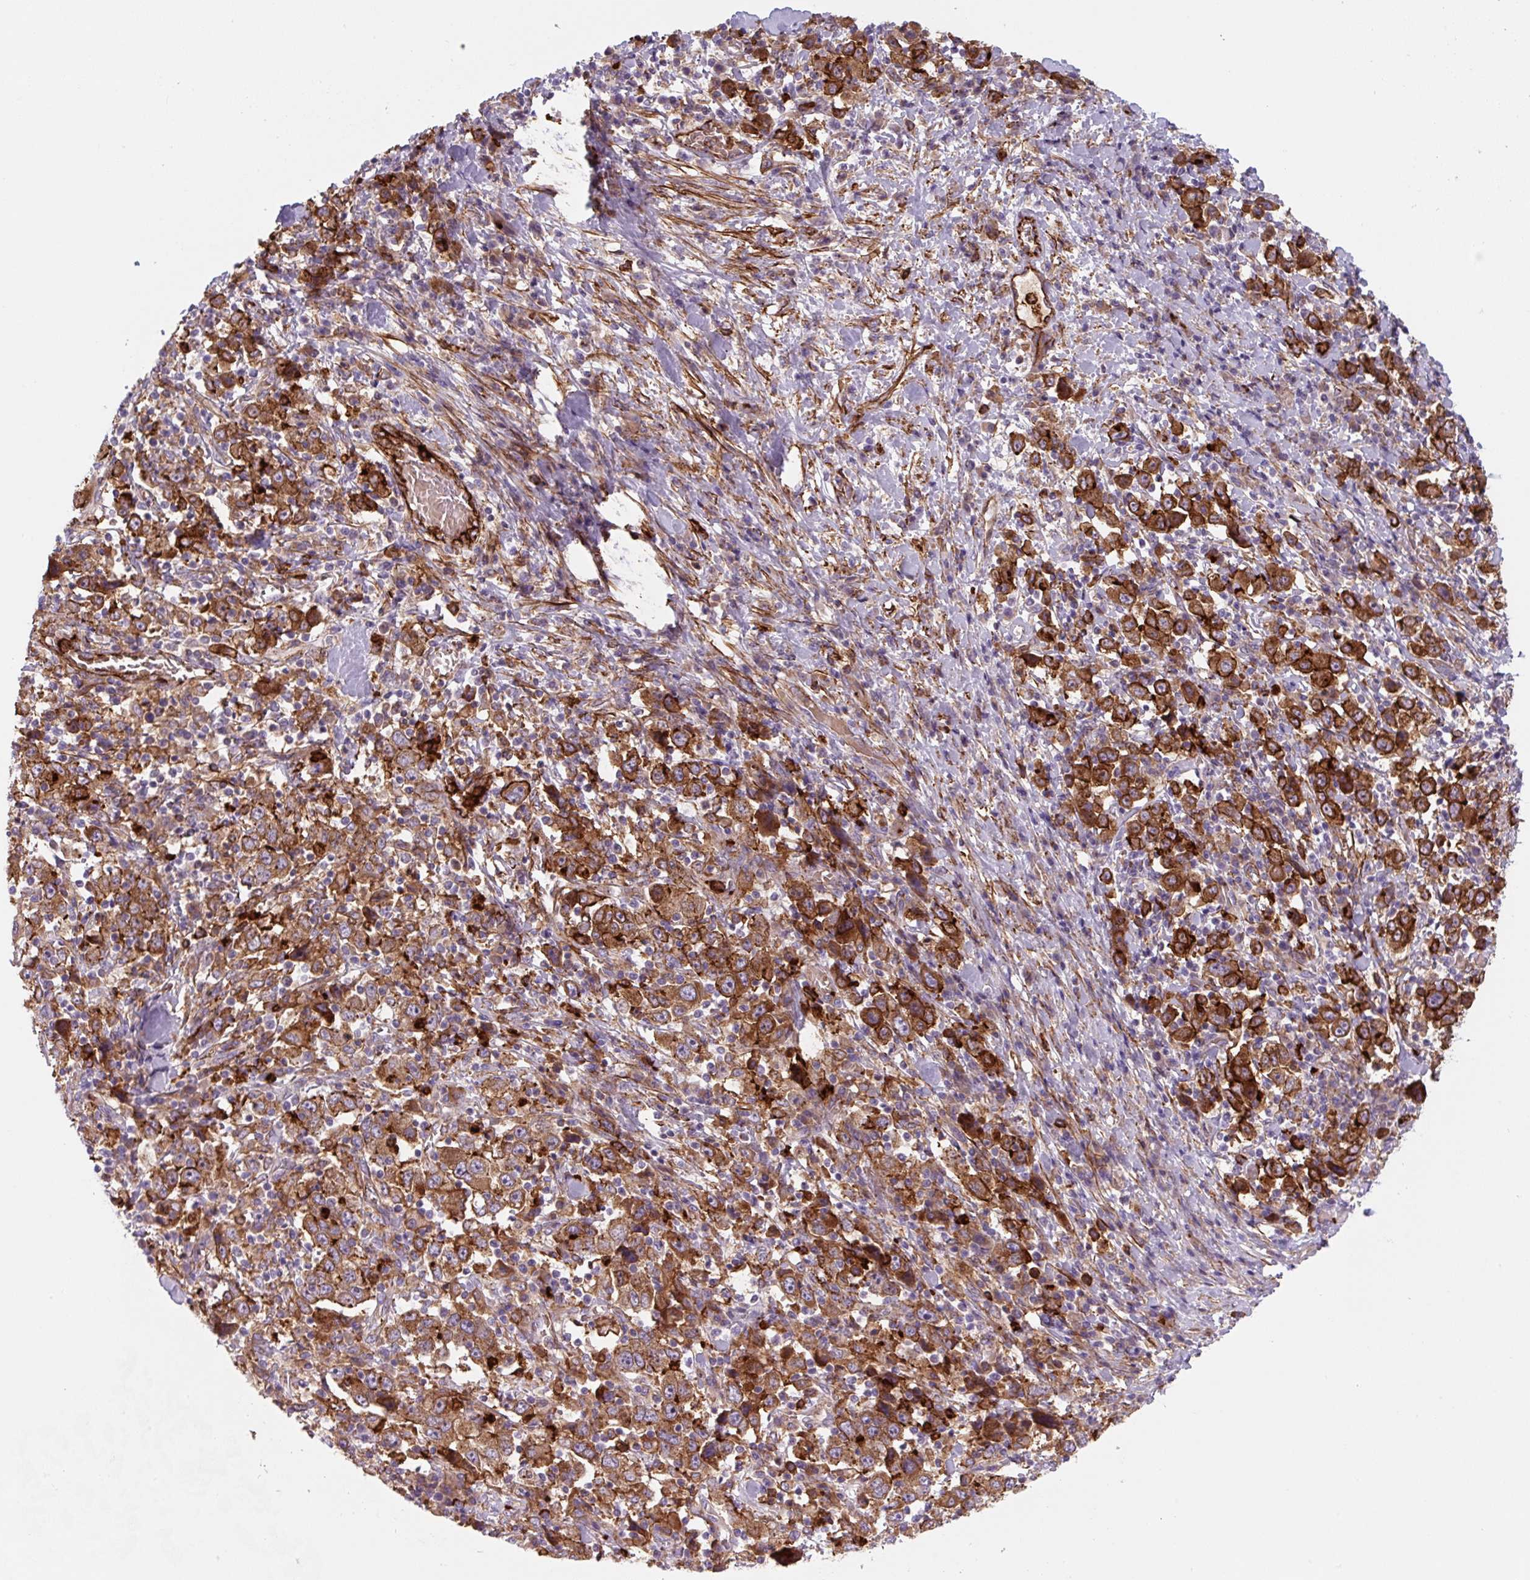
{"staining": {"intensity": "strong", "quantity": ">75%", "location": "cytoplasmic/membranous"}, "tissue": "stomach cancer", "cell_type": "Tumor cells", "image_type": "cancer", "snomed": [{"axis": "morphology", "description": "Normal tissue, NOS"}, {"axis": "morphology", "description": "Adenocarcinoma, NOS"}, {"axis": "topography", "description": "Stomach, upper"}, {"axis": "topography", "description": "Stomach"}], "caption": "Protein staining by immunohistochemistry (IHC) exhibits strong cytoplasmic/membranous positivity in about >75% of tumor cells in stomach adenocarcinoma.", "gene": "DHFR2", "patient": {"sex": "male", "age": 59}}